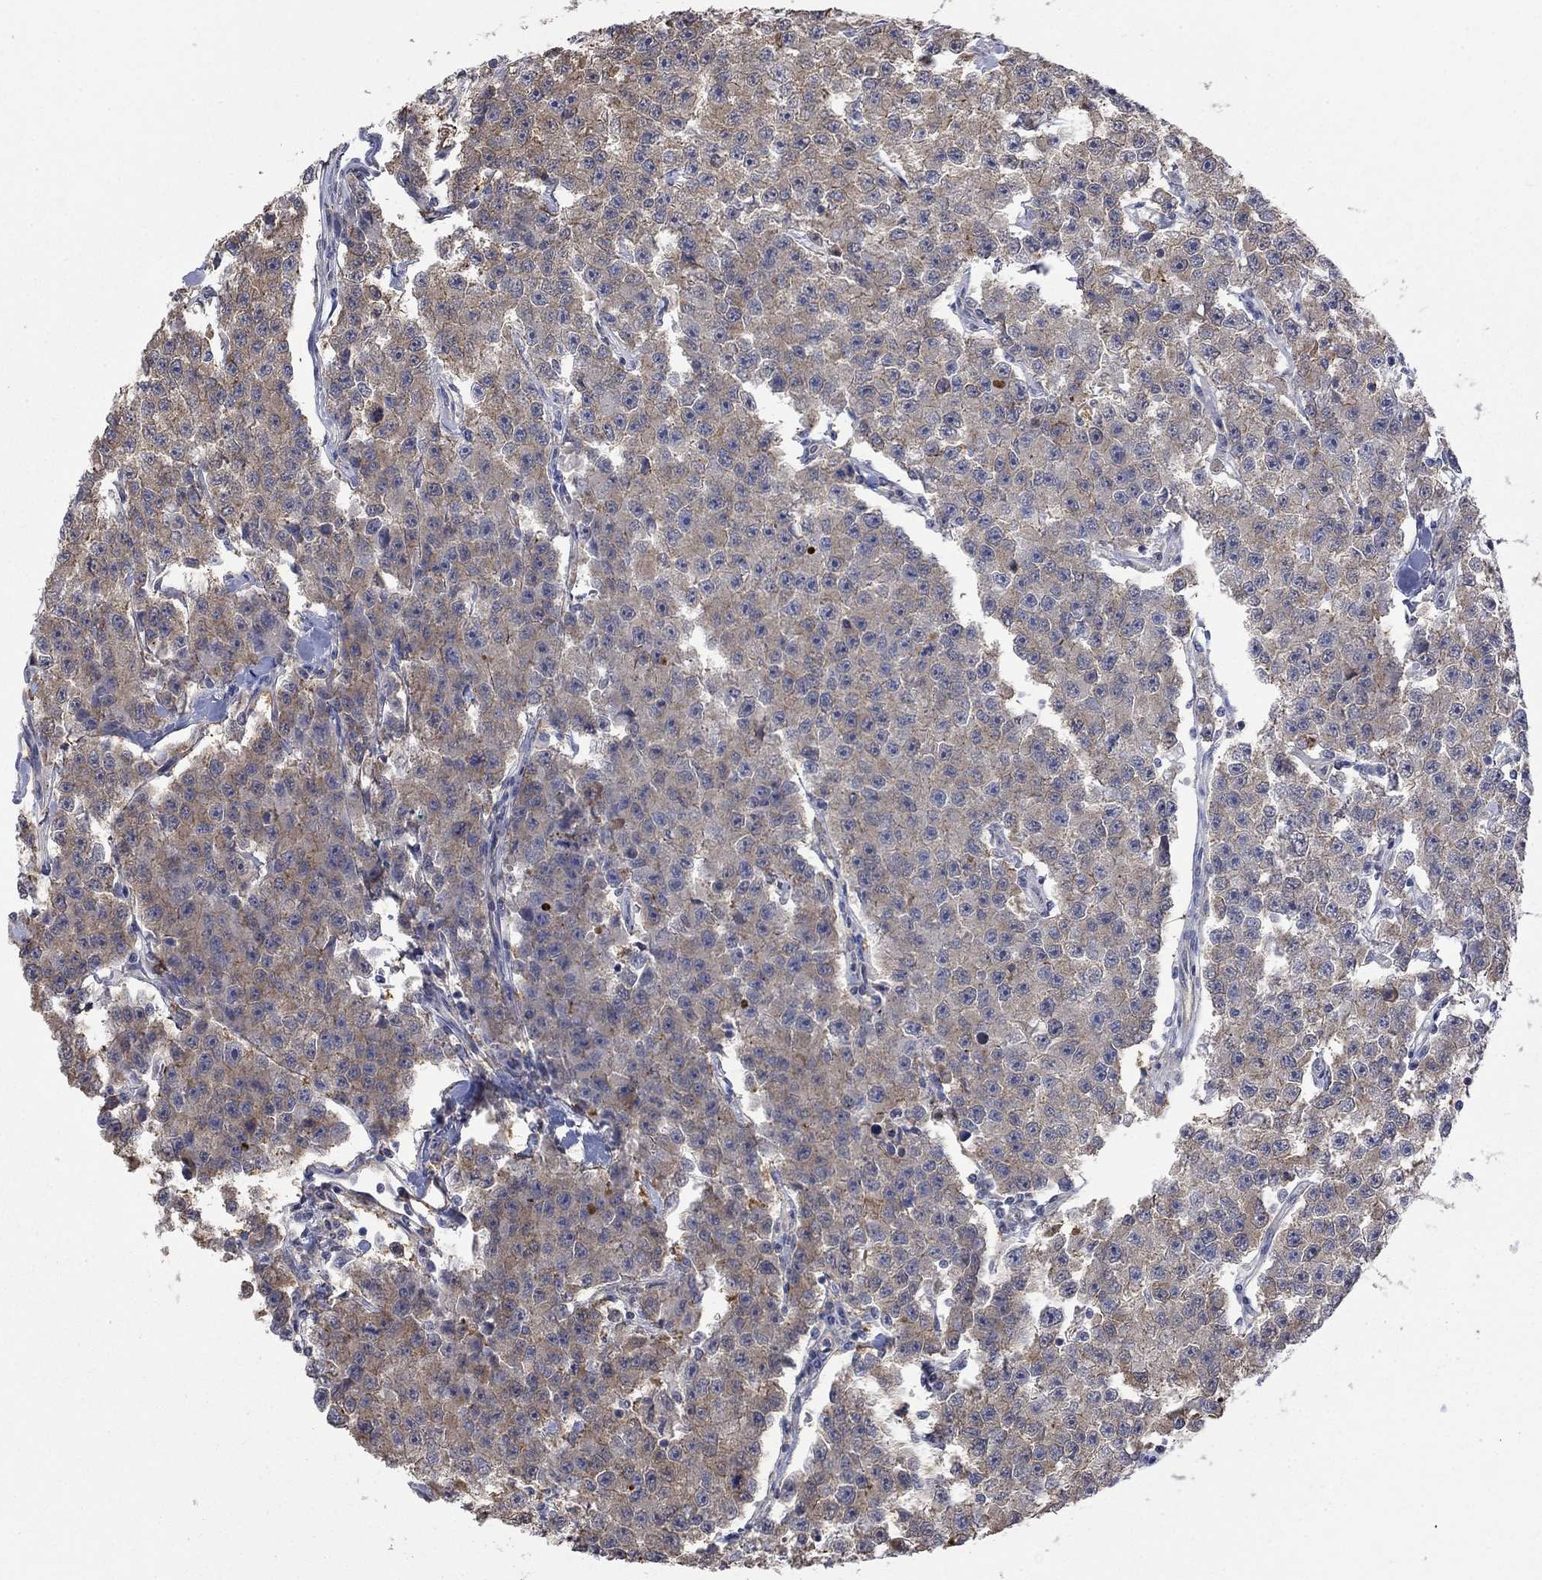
{"staining": {"intensity": "weak", "quantity": "25%-75%", "location": "cytoplasmic/membranous"}, "tissue": "testis cancer", "cell_type": "Tumor cells", "image_type": "cancer", "snomed": [{"axis": "morphology", "description": "Seminoma, NOS"}, {"axis": "topography", "description": "Testis"}], "caption": "Immunohistochemical staining of human seminoma (testis) exhibits low levels of weak cytoplasmic/membranous expression in approximately 25%-75% of tumor cells. Nuclei are stained in blue.", "gene": "PDZD2", "patient": {"sex": "male", "age": 59}}